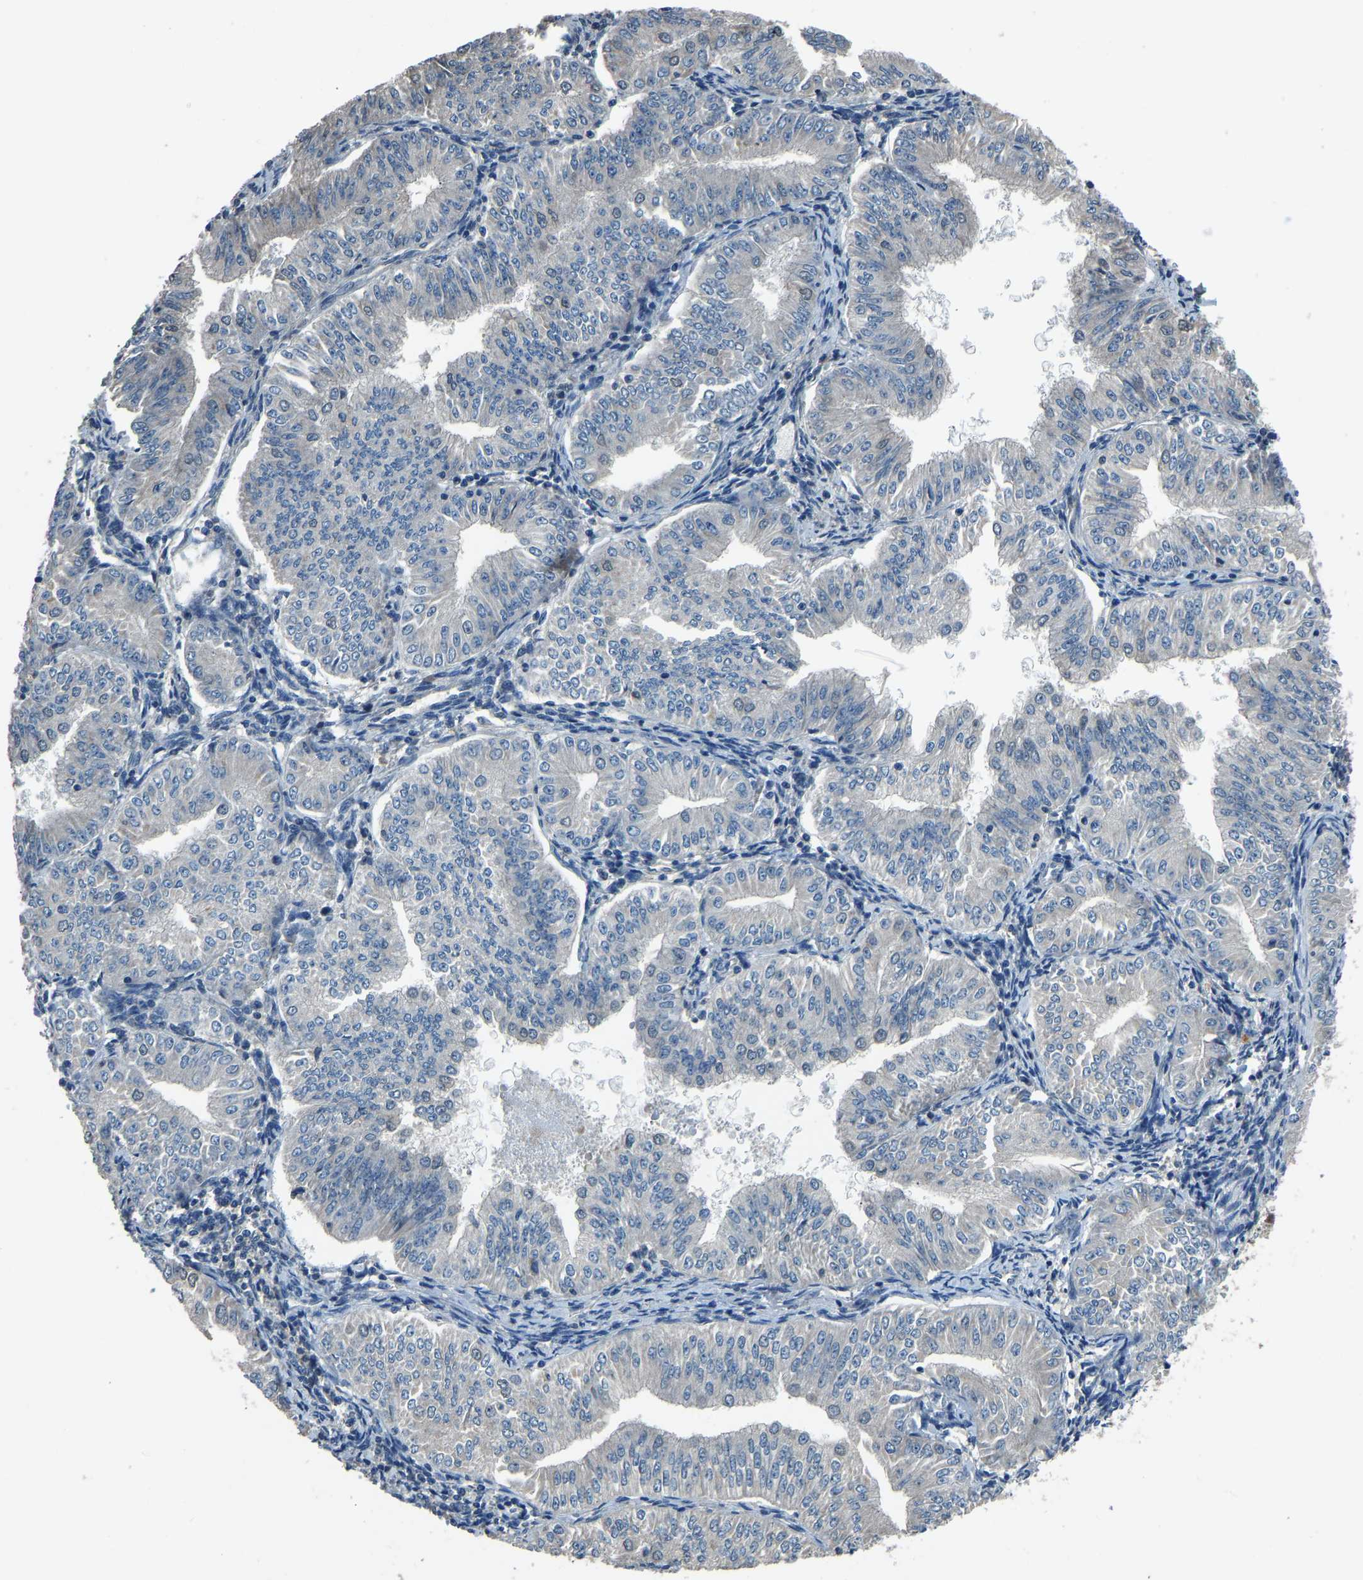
{"staining": {"intensity": "negative", "quantity": "none", "location": "none"}, "tissue": "endometrial cancer", "cell_type": "Tumor cells", "image_type": "cancer", "snomed": [{"axis": "morphology", "description": "Normal tissue, NOS"}, {"axis": "morphology", "description": "Adenocarcinoma, NOS"}, {"axis": "topography", "description": "Endometrium"}], "caption": "High magnification brightfield microscopy of adenocarcinoma (endometrial) stained with DAB (brown) and counterstained with hematoxylin (blue): tumor cells show no significant positivity.", "gene": "TOX4", "patient": {"sex": "female", "age": 53}}